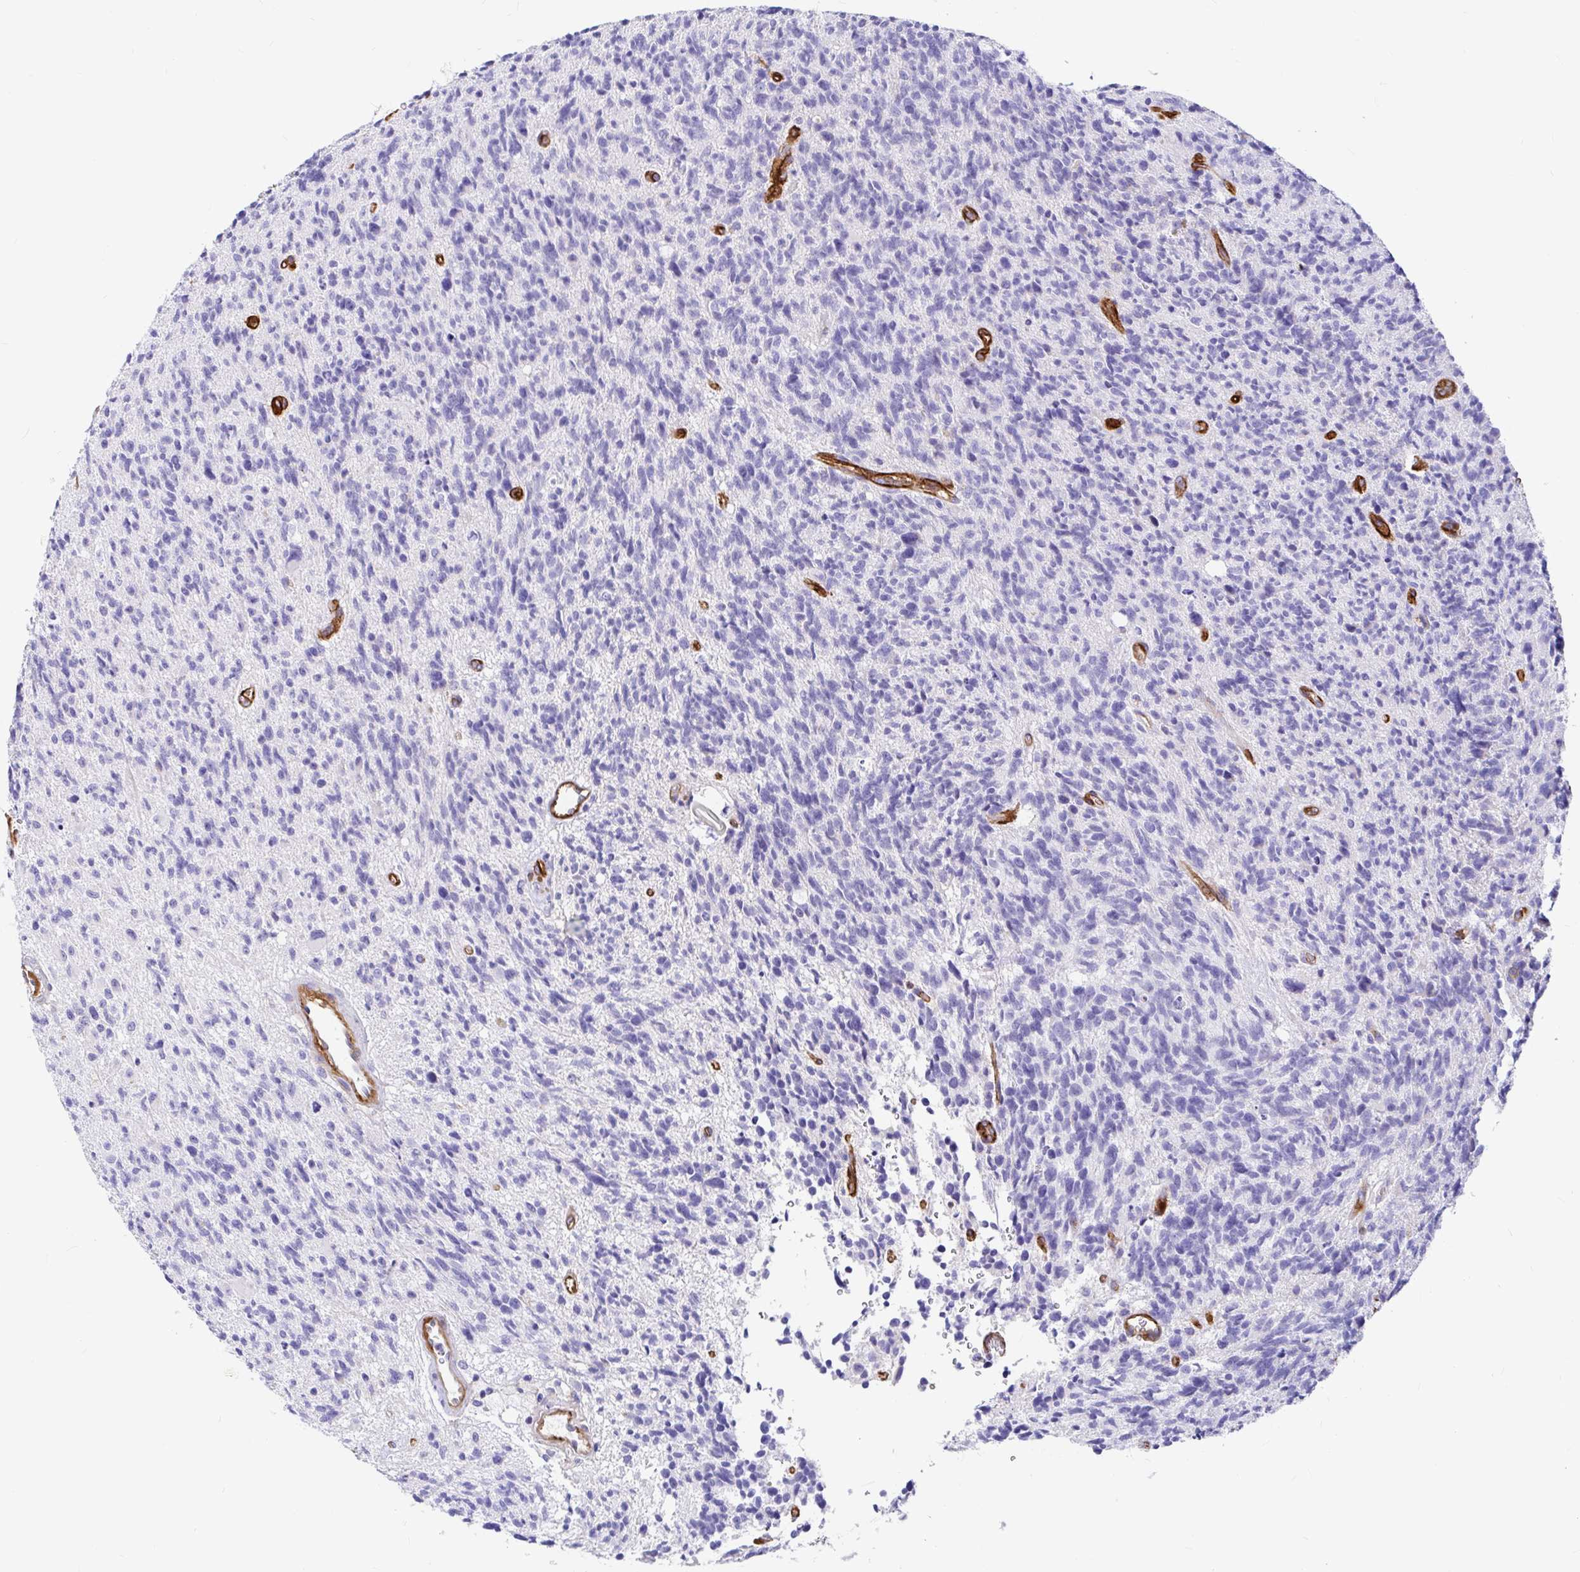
{"staining": {"intensity": "negative", "quantity": "none", "location": "none"}, "tissue": "glioma", "cell_type": "Tumor cells", "image_type": "cancer", "snomed": [{"axis": "morphology", "description": "Glioma, malignant, High grade"}, {"axis": "topography", "description": "Brain"}], "caption": "This photomicrograph is of glioma stained with immunohistochemistry (IHC) to label a protein in brown with the nuclei are counter-stained blue. There is no staining in tumor cells.", "gene": "MYO1B", "patient": {"sex": "male", "age": 29}}